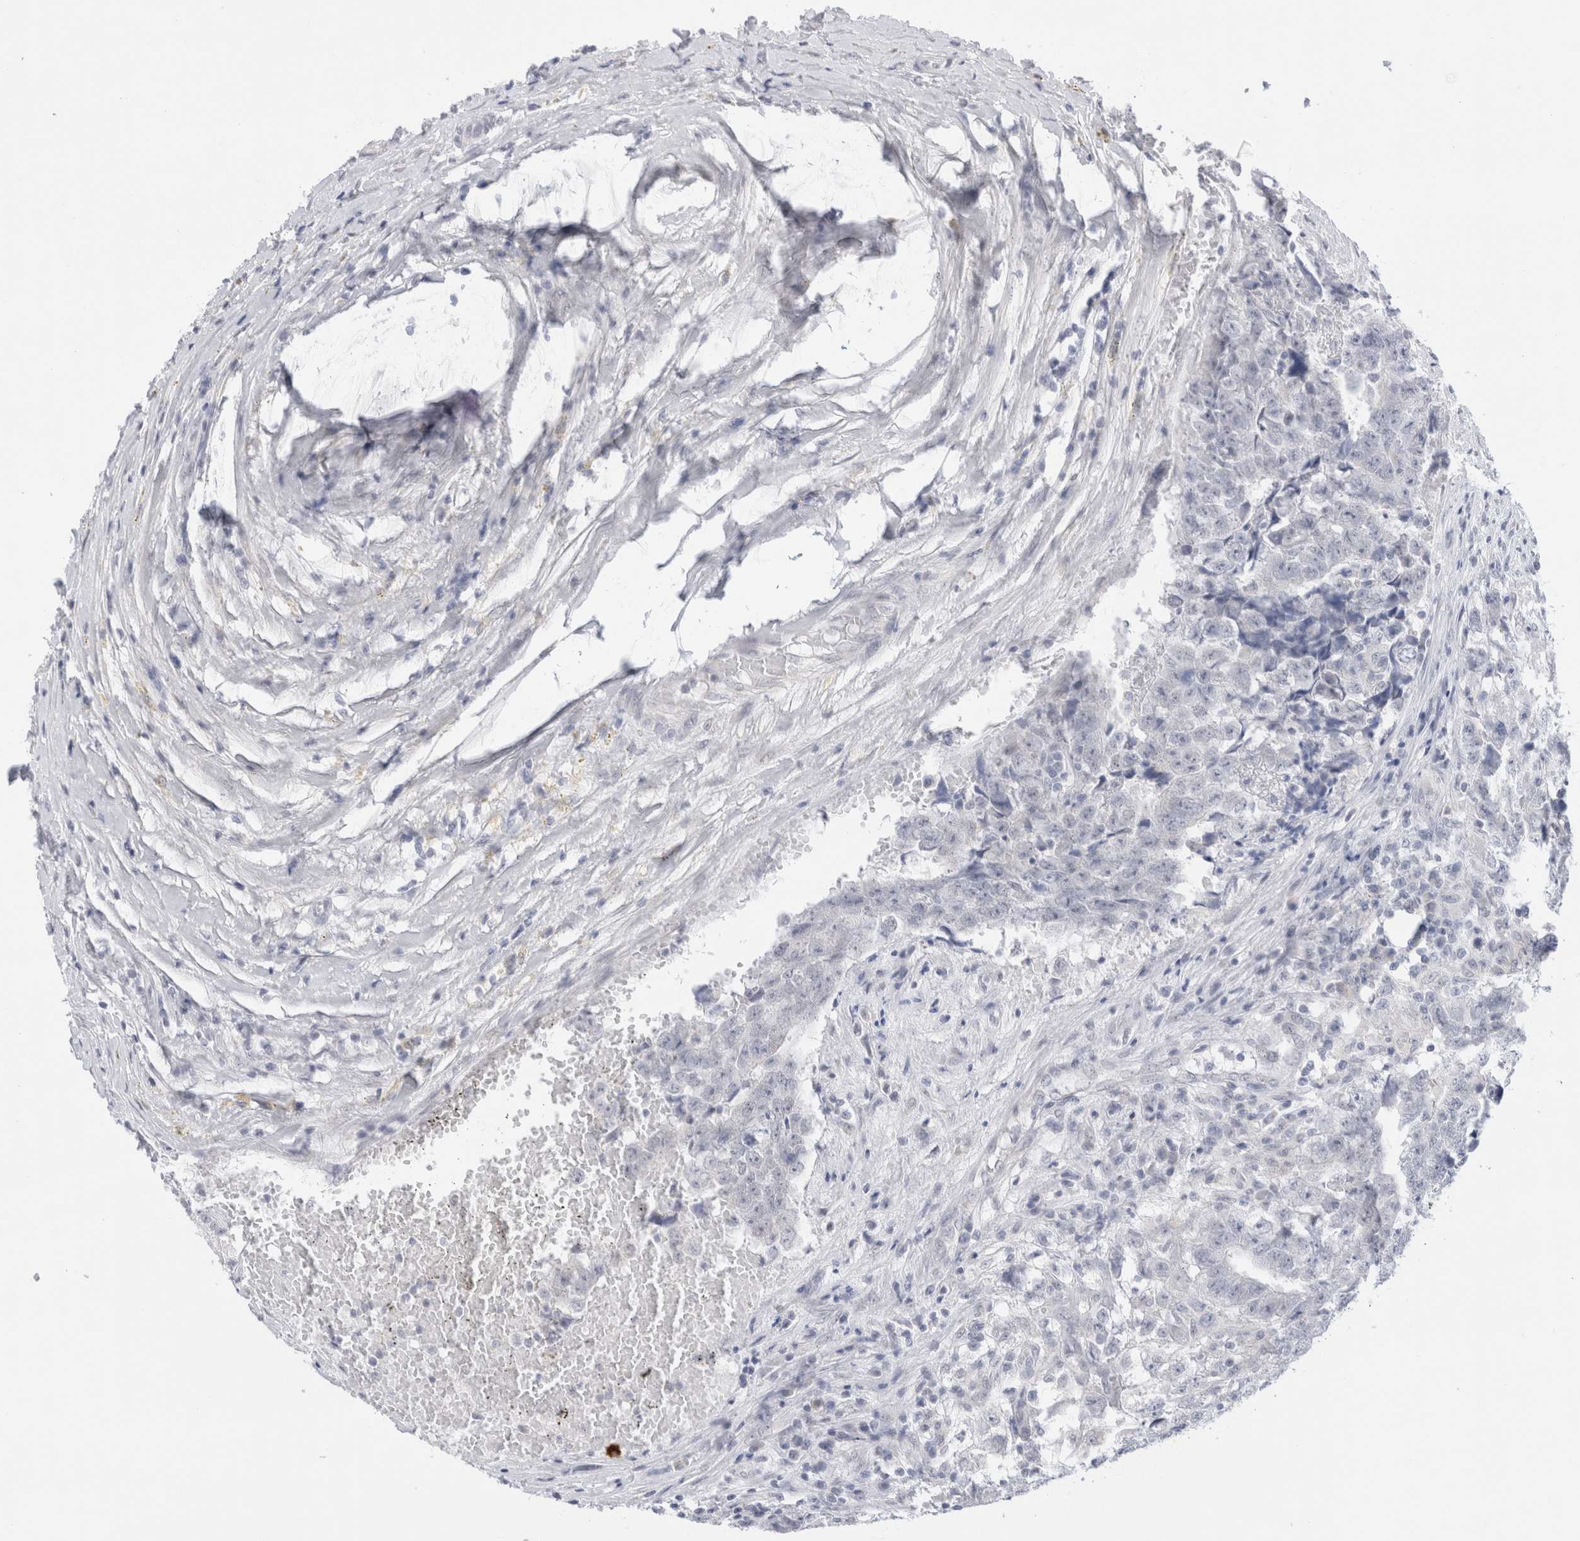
{"staining": {"intensity": "negative", "quantity": "none", "location": "none"}, "tissue": "testis cancer", "cell_type": "Tumor cells", "image_type": "cancer", "snomed": [{"axis": "morphology", "description": "Carcinoma, Embryonal, NOS"}, {"axis": "topography", "description": "Testis"}], "caption": "Photomicrograph shows no protein expression in tumor cells of testis embryonal carcinoma tissue. Nuclei are stained in blue.", "gene": "SLC22A12", "patient": {"sex": "male", "age": 25}}